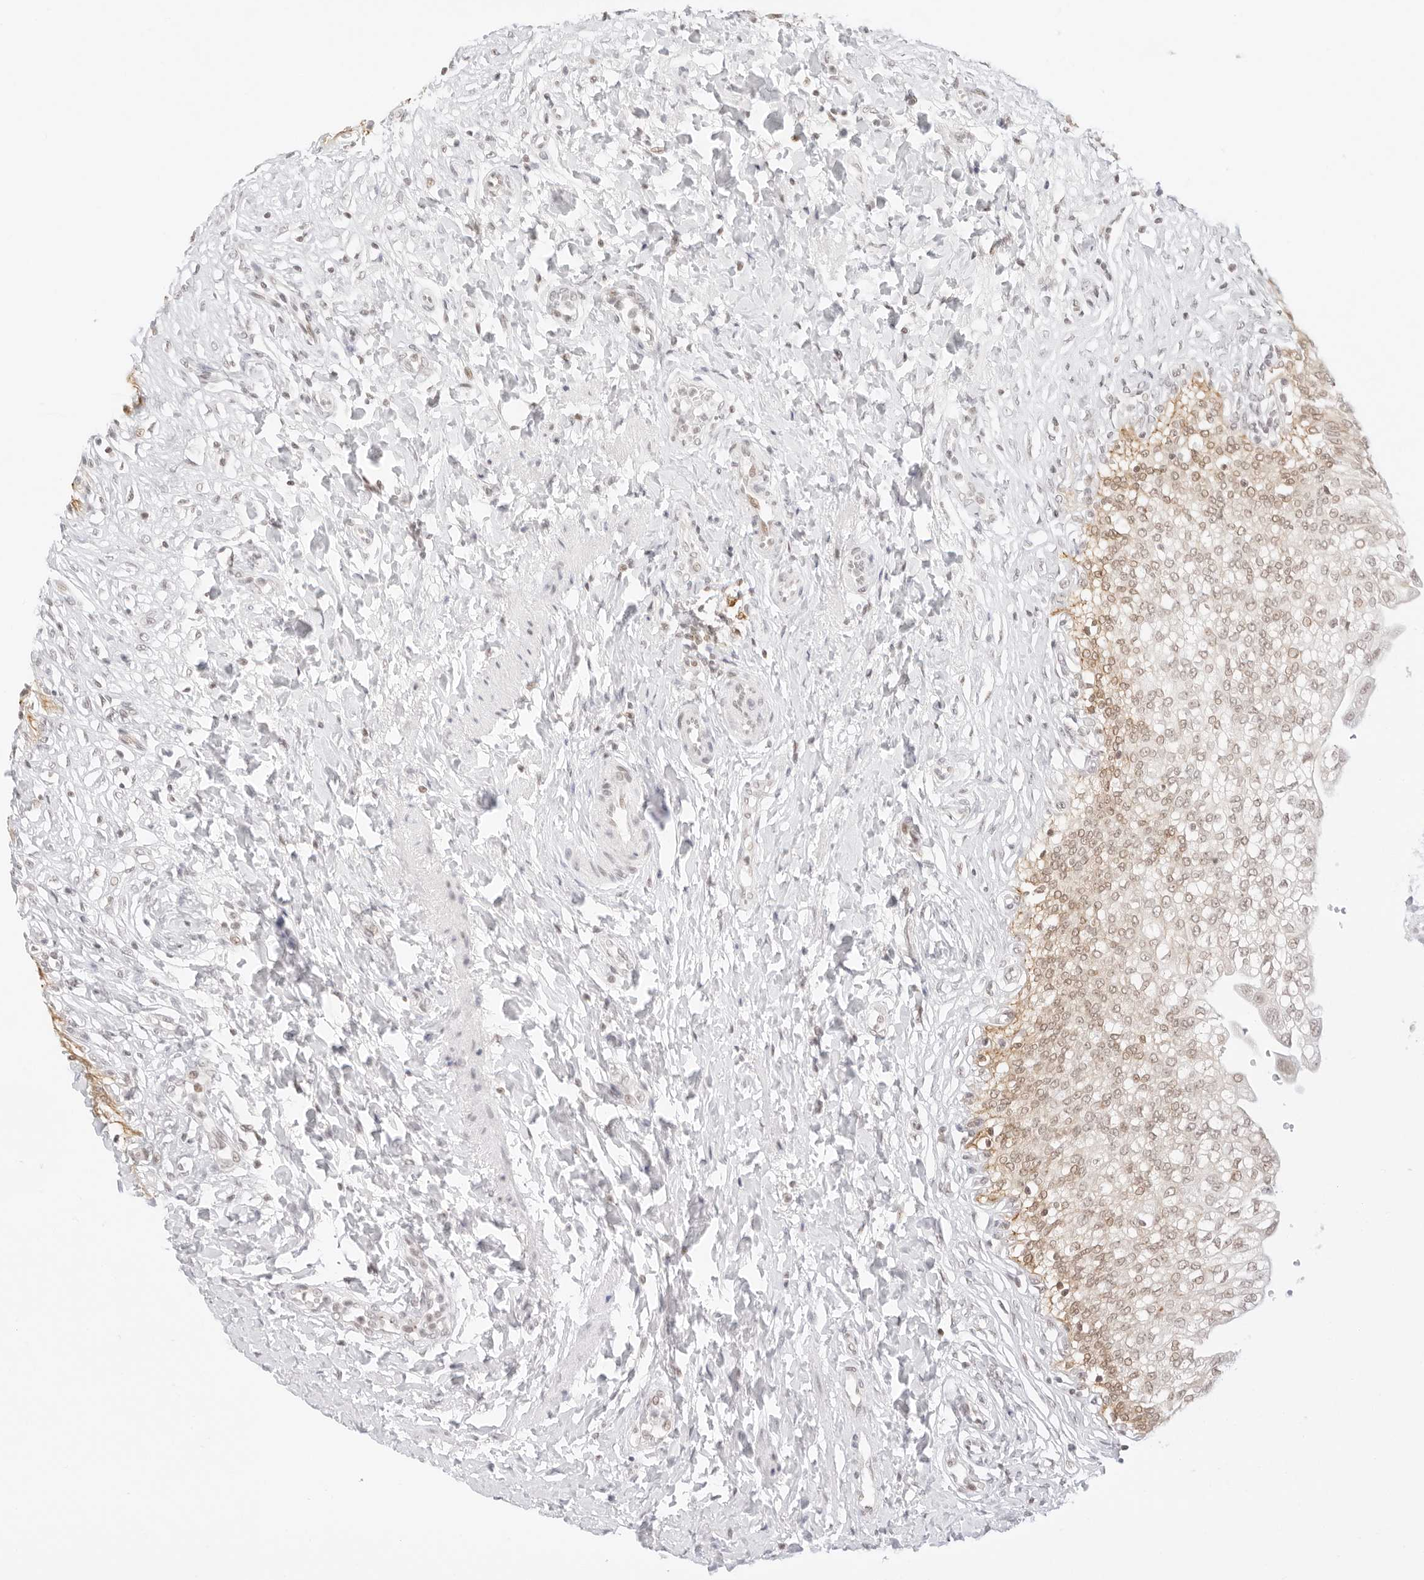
{"staining": {"intensity": "weak", "quantity": "25%-75%", "location": "cytoplasmic/membranous,nuclear"}, "tissue": "urinary bladder", "cell_type": "Urothelial cells", "image_type": "normal", "snomed": [{"axis": "morphology", "description": "Urothelial carcinoma, High grade"}, {"axis": "topography", "description": "Urinary bladder"}], "caption": "Protein positivity by immunohistochemistry (IHC) reveals weak cytoplasmic/membranous,nuclear expression in about 25%-75% of urothelial cells in unremarkable urinary bladder.", "gene": "GNAS", "patient": {"sex": "male", "age": 46}}